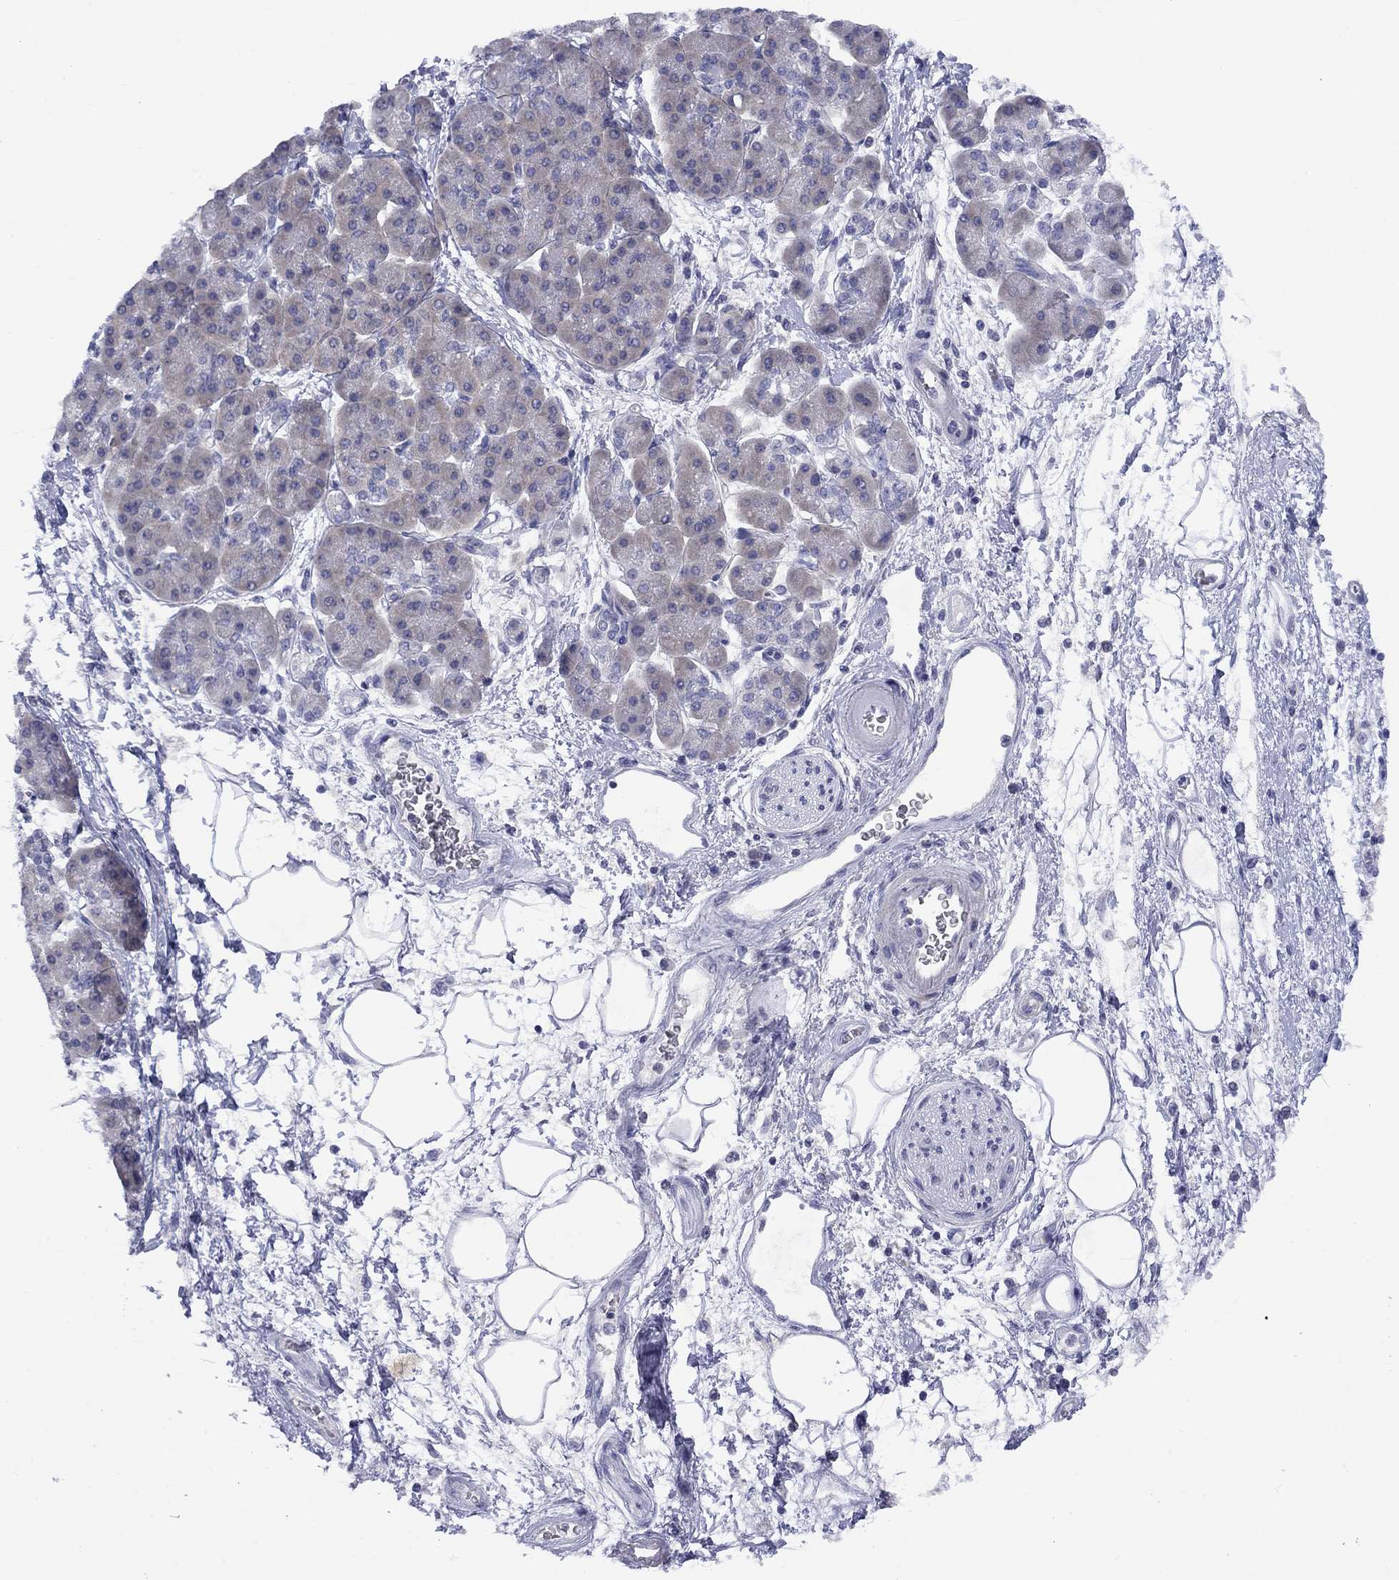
{"staining": {"intensity": "weak", "quantity": "25%-75%", "location": "cytoplasmic/membranous"}, "tissue": "pancreatic cancer", "cell_type": "Tumor cells", "image_type": "cancer", "snomed": [{"axis": "morphology", "description": "Adenocarcinoma, NOS"}, {"axis": "topography", "description": "Pancreas"}], "caption": "Pancreatic cancer (adenocarcinoma) was stained to show a protein in brown. There is low levels of weak cytoplasmic/membranous expression in approximately 25%-75% of tumor cells.", "gene": "CACNA1A", "patient": {"sex": "female", "age": 73}}